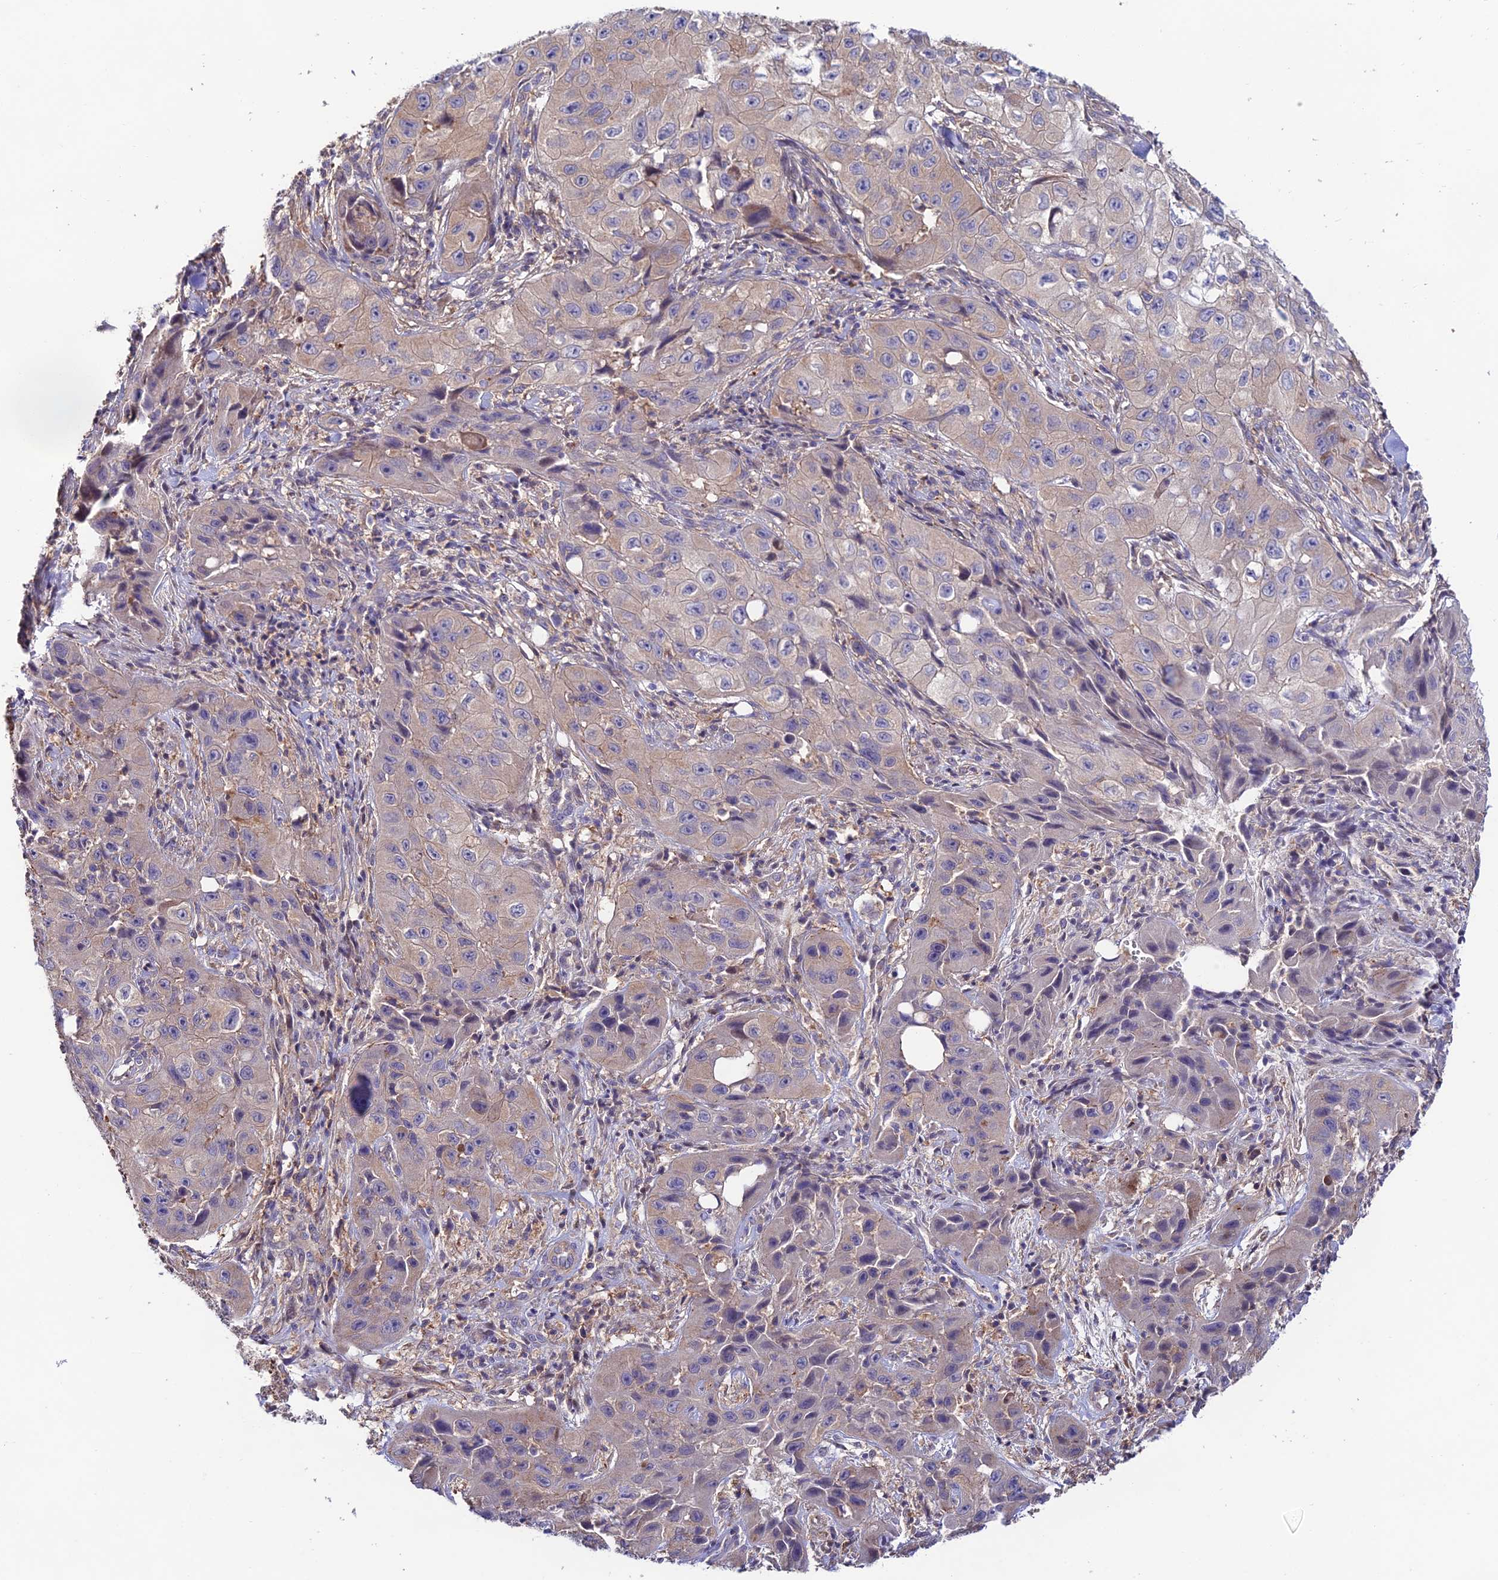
{"staining": {"intensity": "weak", "quantity": "<25%", "location": "cytoplasmic/membranous"}, "tissue": "skin cancer", "cell_type": "Tumor cells", "image_type": "cancer", "snomed": [{"axis": "morphology", "description": "Squamous cell carcinoma, NOS"}, {"axis": "topography", "description": "Skin"}, {"axis": "topography", "description": "Subcutis"}], "caption": "This is an IHC micrograph of skin cancer. There is no staining in tumor cells.", "gene": "BRME1", "patient": {"sex": "male", "age": 73}}